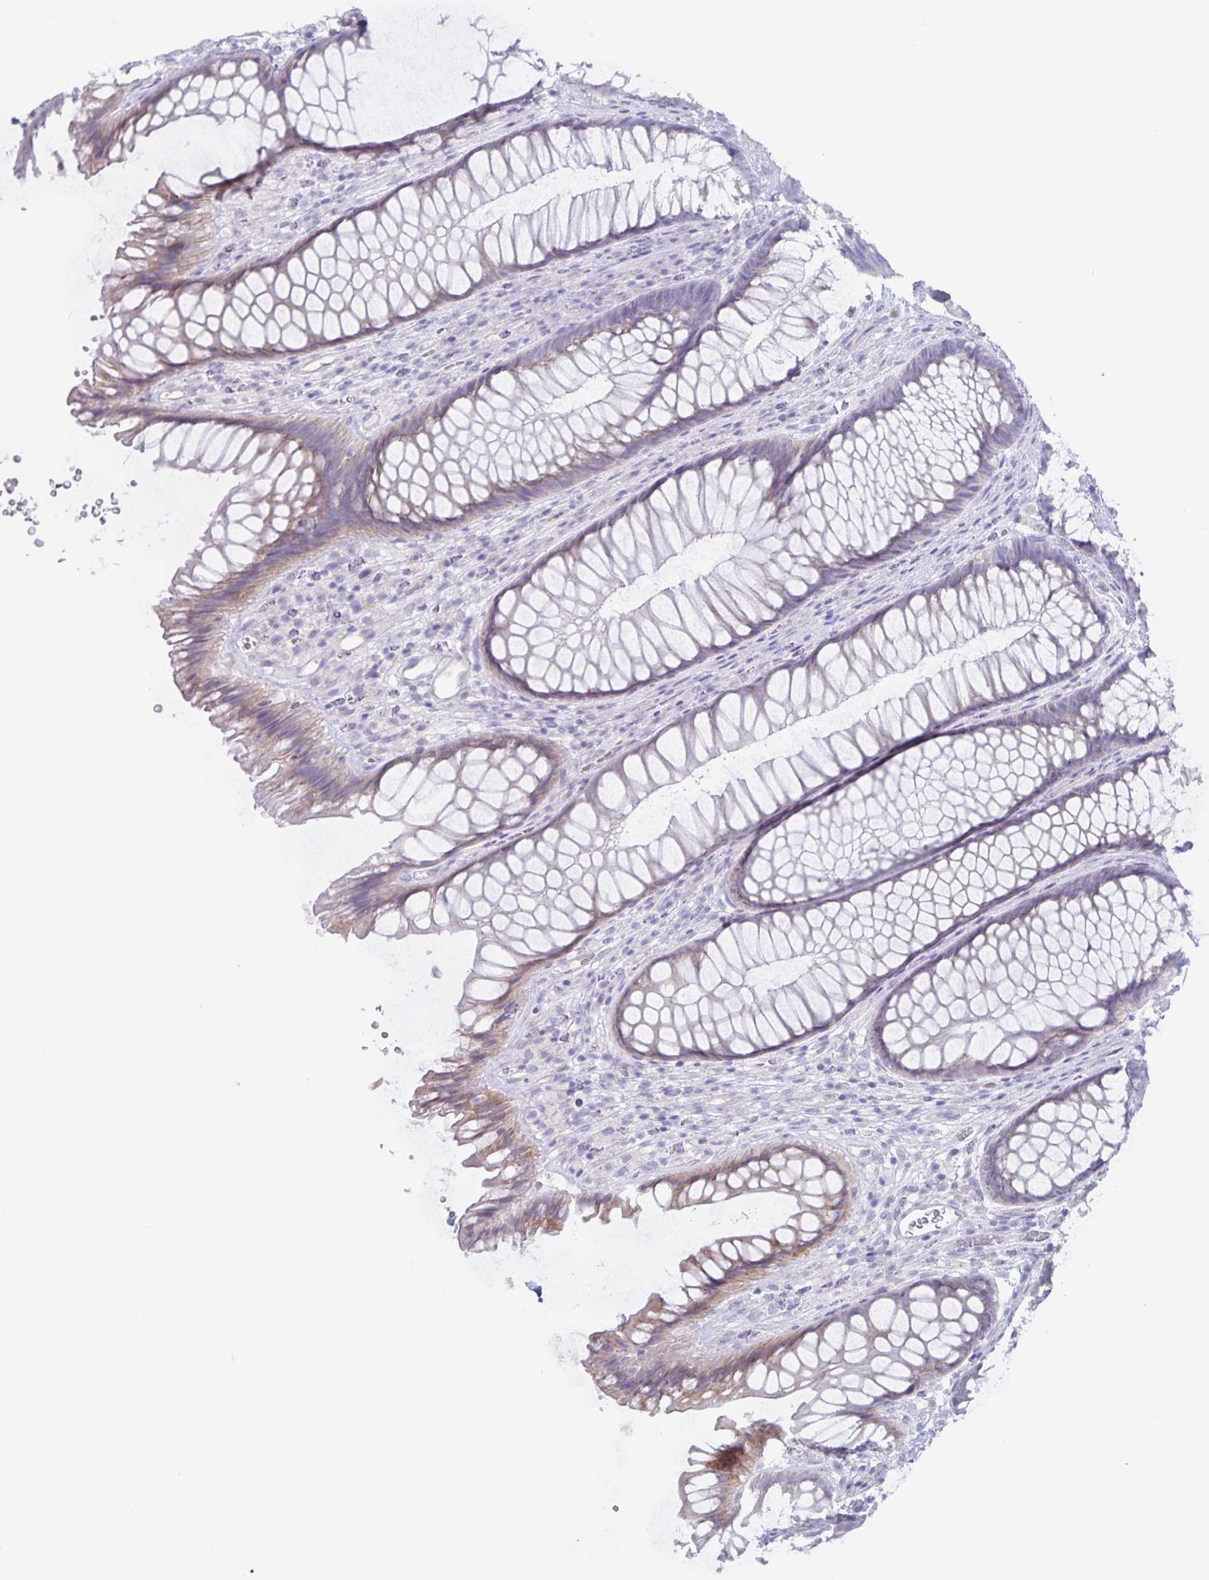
{"staining": {"intensity": "weak", "quantity": "25%-75%", "location": "cytoplasmic/membranous"}, "tissue": "rectum", "cell_type": "Glandular cells", "image_type": "normal", "snomed": [{"axis": "morphology", "description": "Normal tissue, NOS"}, {"axis": "topography", "description": "Rectum"}], "caption": "Immunohistochemistry (IHC) histopathology image of normal rectum: rectum stained using immunohistochemistry (IHC) exhibits low levels of weak protein expression localized specifically in the cytoplasmic/membranous of glandular cells, appearing as a cytoplasmic/membranous brown color.", "gene": "AQP4", "patient": {"sex": "male", "age": 53}}